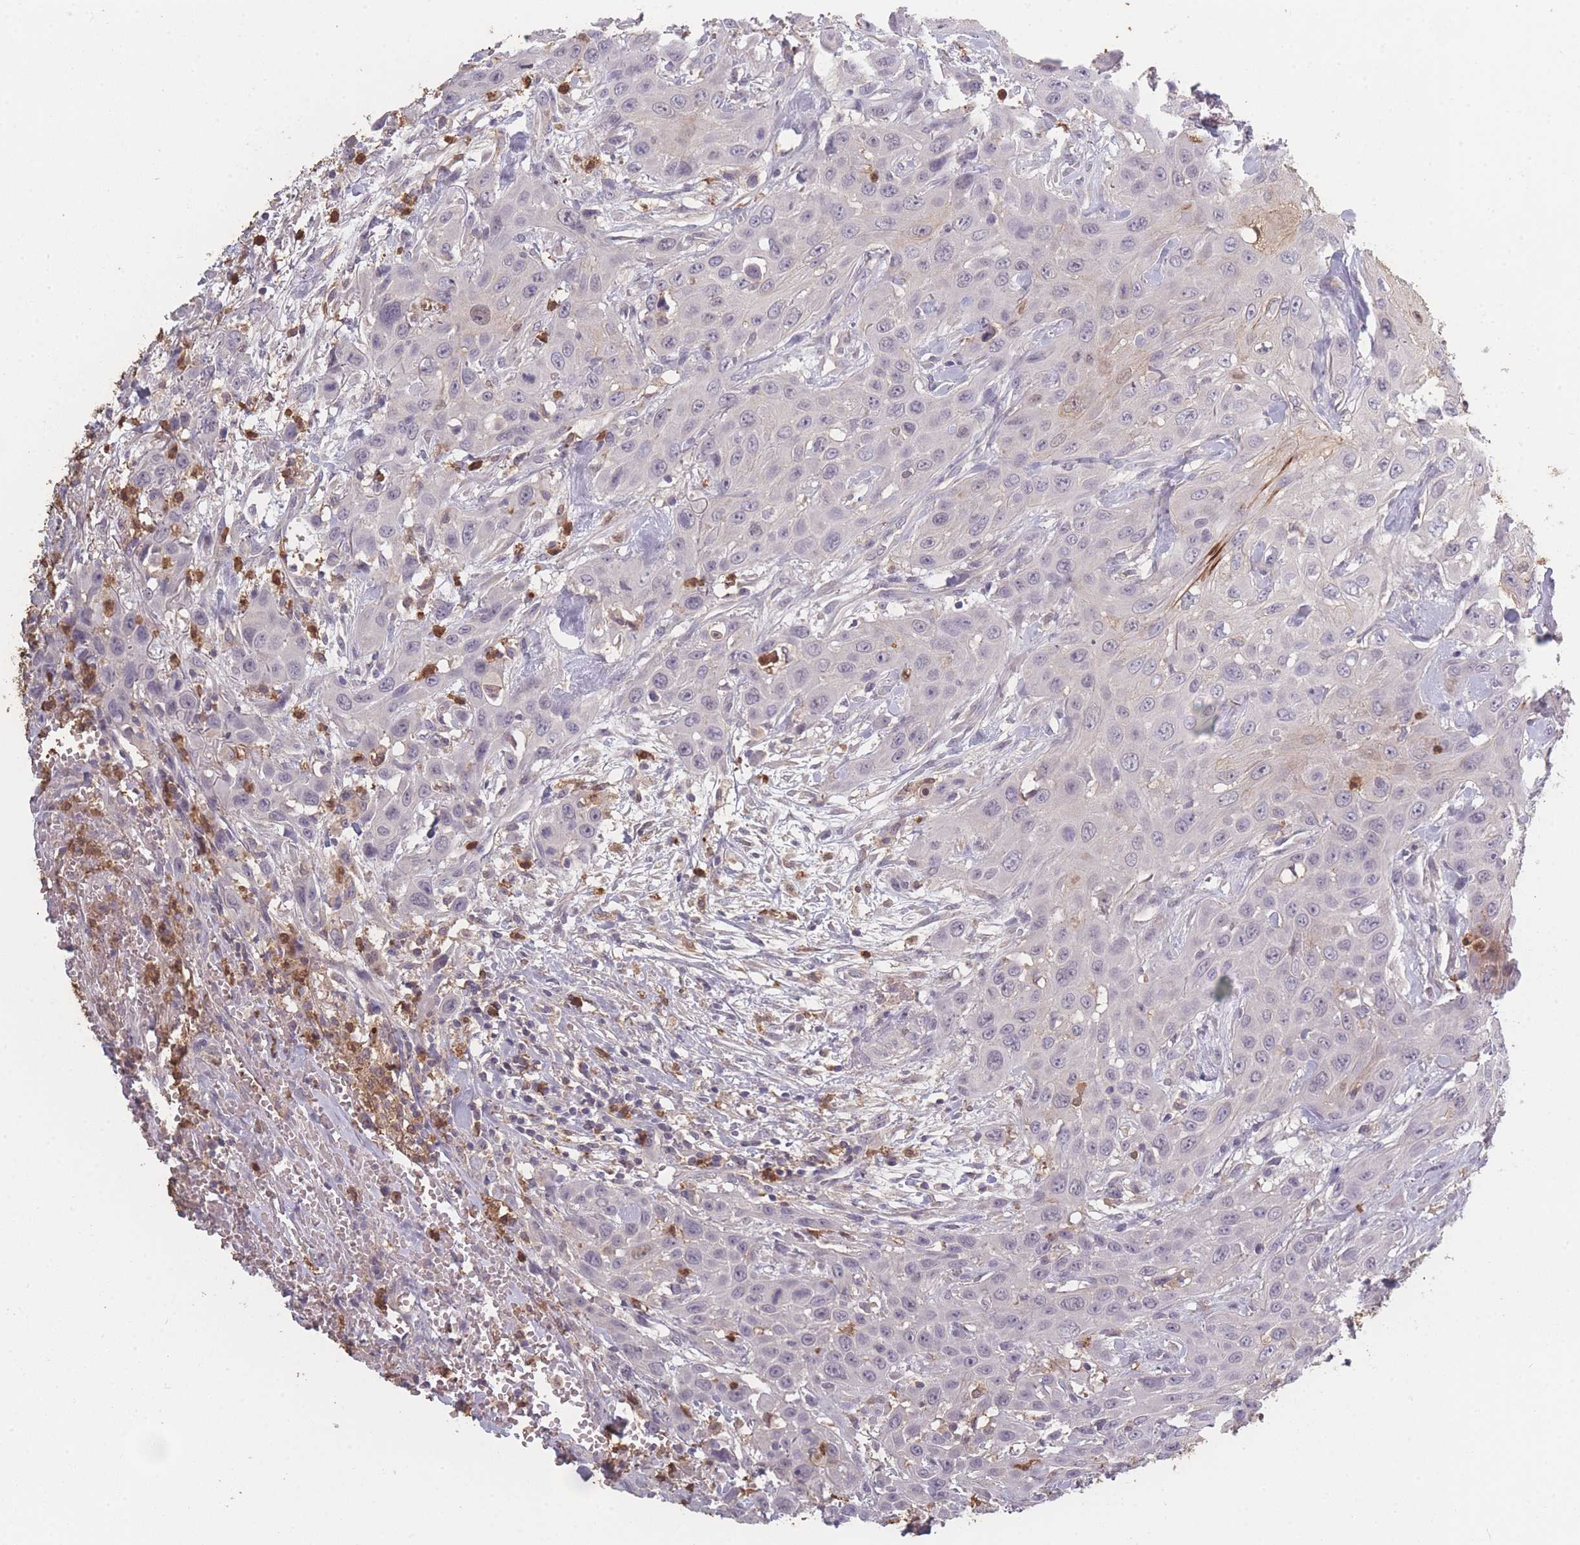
{"staining": {"intensity": "negative", "quantity": "none", "location": "none"}, "tissue": "head and neck cancer", "cell_type": "Tumor cells", "image_type": "cancer", "snomed": [{"axis": "morphology", "description": "Squamous cell carcinoma, NOS"}, {"axis": "topography", "description": "Head-Neck"}], "caption": "This is an immunohistochemistry (IHC) micrograph of human head and neck cancer (squamous cell carcinoma). There is no staining in tumor cells.", "gene": "BST1", "patient": {"sex": "male", "age": 81}}